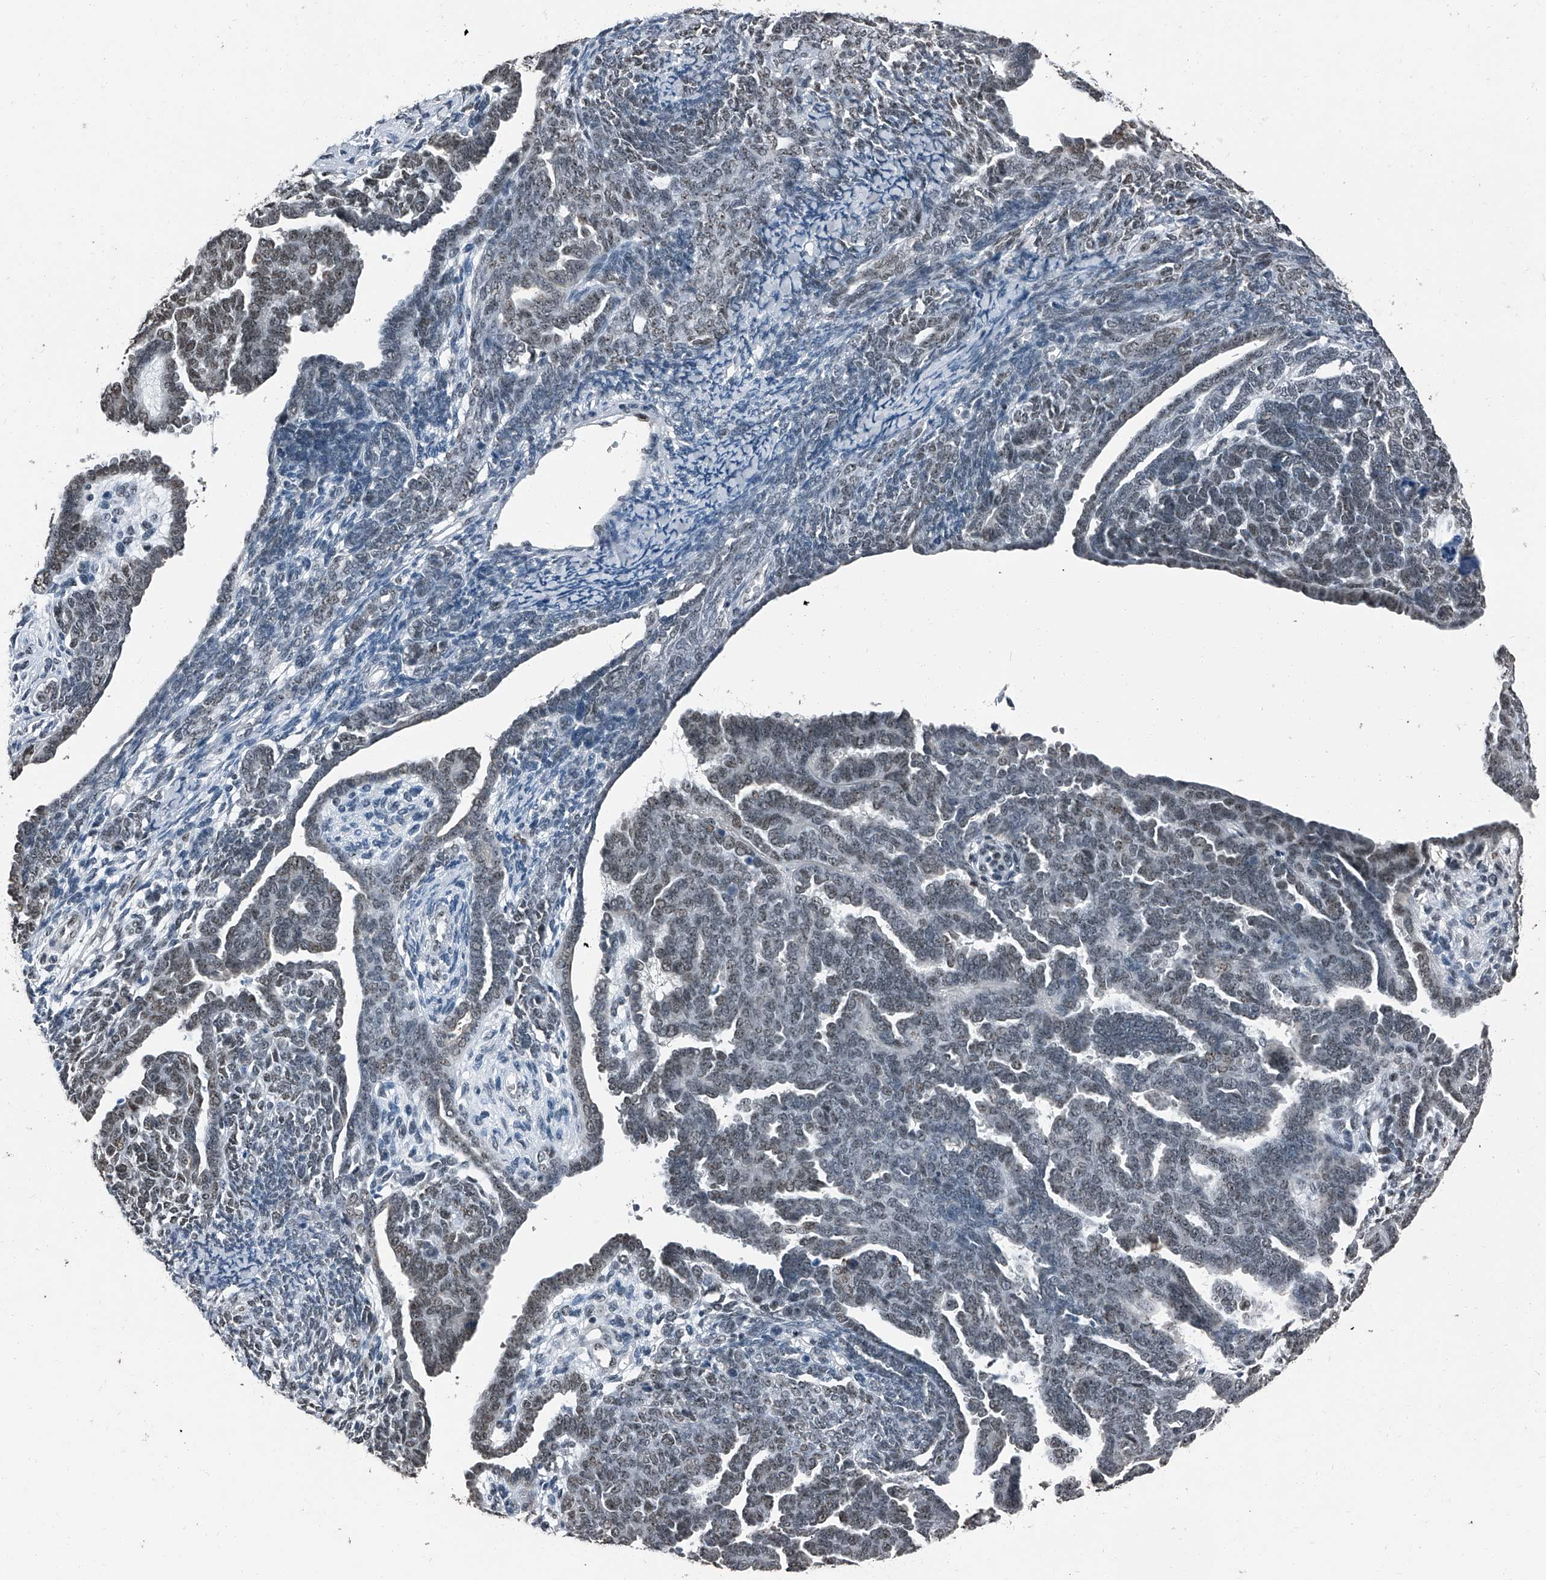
{"staining": {"intensity": "weak", "quantity": ">75%", "location": "nuclear"}, "tissue": "endometrial cancer", "cell_type": "Tumor cells", "image_type": "cancer", "snomed": [{"axis": "morphology", "description": "Neoplasm, malignant, NOS"}, {"axis": "topography", "description": "Endometrium"}], "caption": "Protein expression by immunohistochemistry displays weak nuclear staining in approximately >75% of tumor cells in endometrial neoplasm (malignant).", "gene": "TCOF1", "patient": {"sex": "female", "age": 74}}